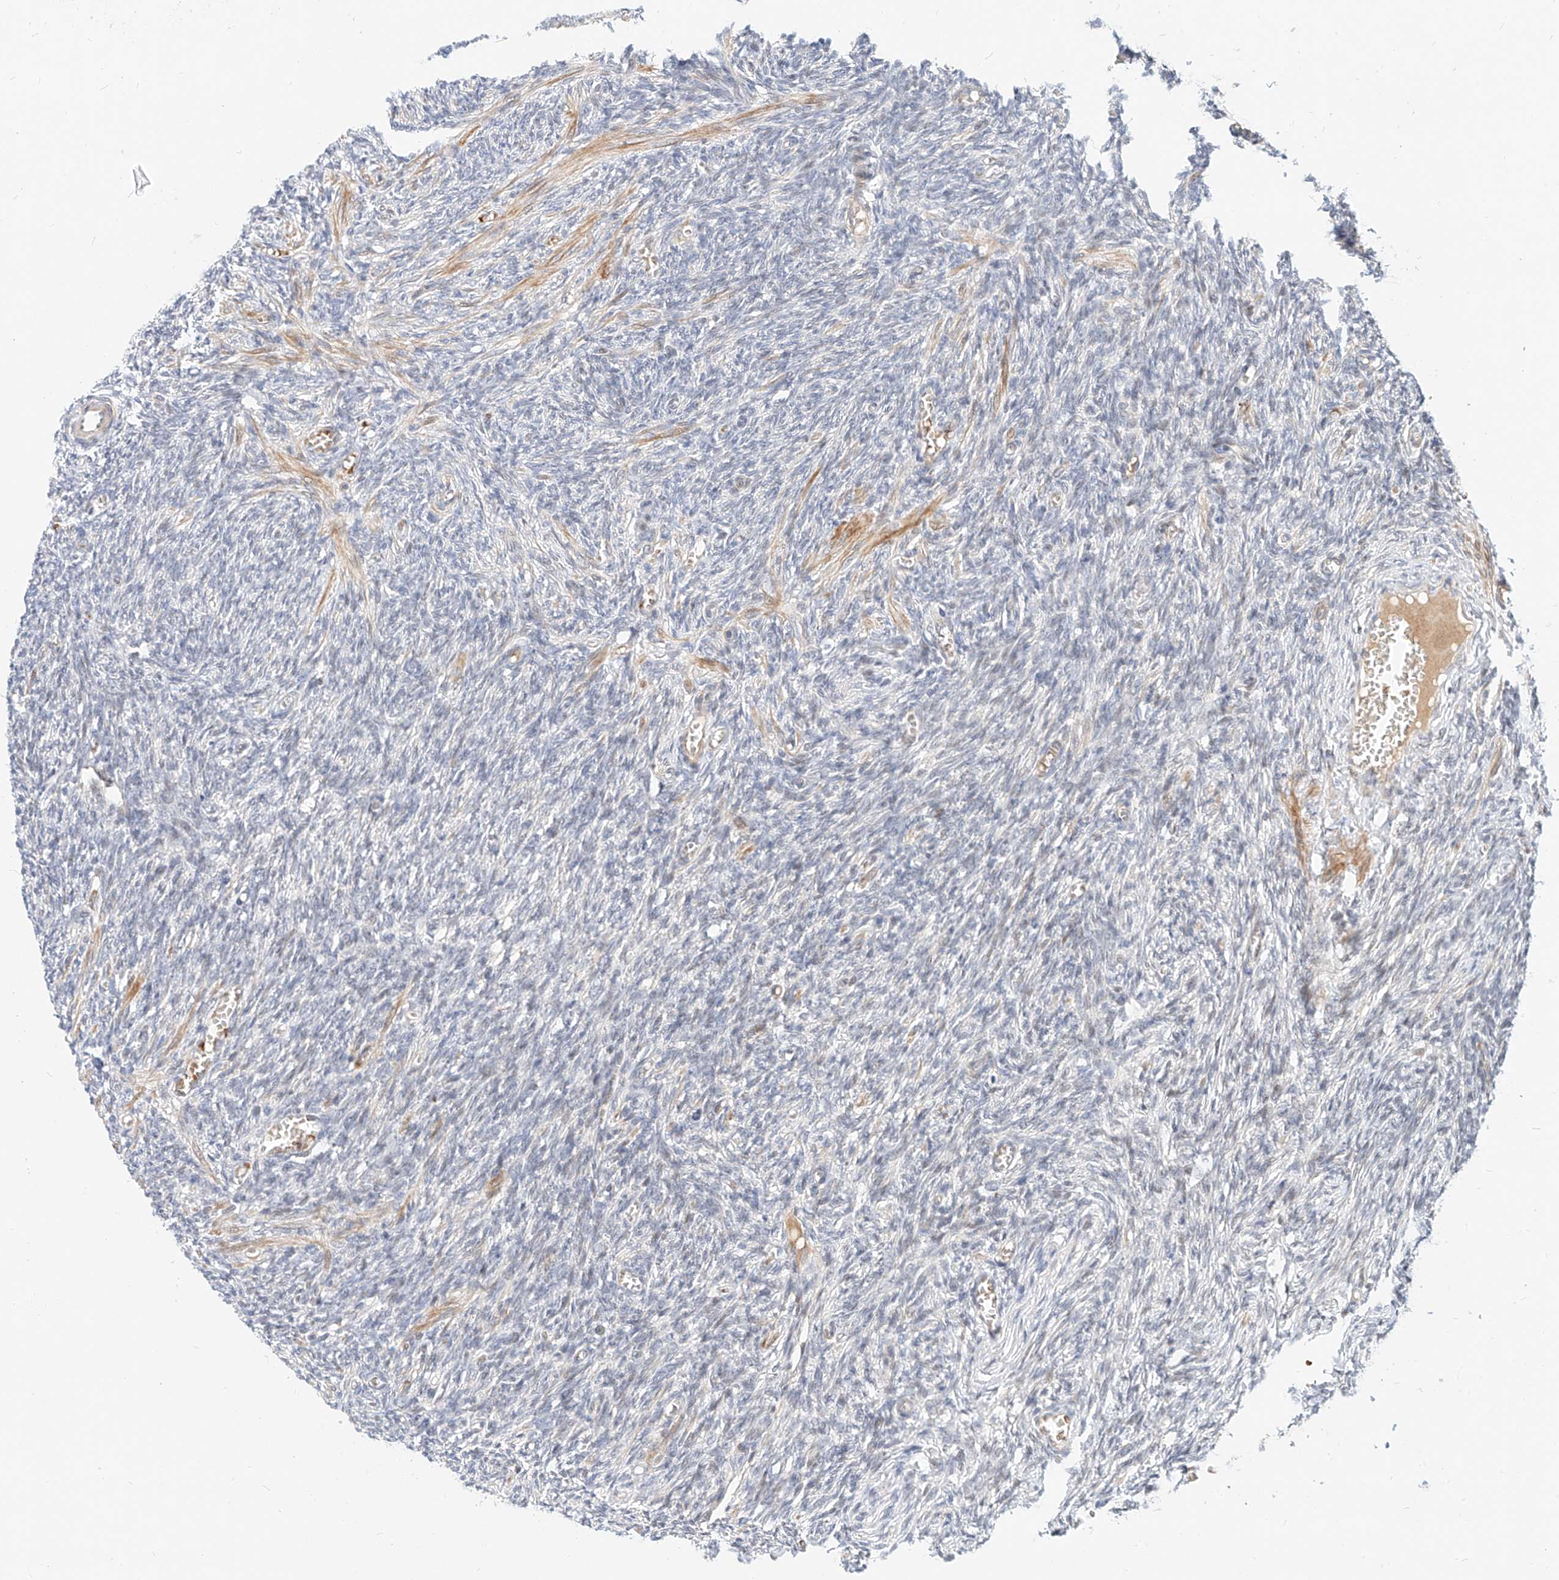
{"staining": {"intensity": "negative", "quantity": "none", "location": "none"}, "tissue": "ovary", "cell_type": "Ovarian stroma cells", "image_type": "normal", "snomed": [{"axis": "morphology", "description": "Normal tissue, NOS"}, {"axis": "topography", "description": "Ovary"}], "caption": "This is a micrograph of immunohistochemistry staining of unremarkable ovary, which shows no positivity in ovarian stroma cells. (DAB (3,3'-diaminobenzidine) immunohistochemistry with hematoxylin counter stain).", "gene": "CBX8", "patient": {"sex": "female", "age": 27}}